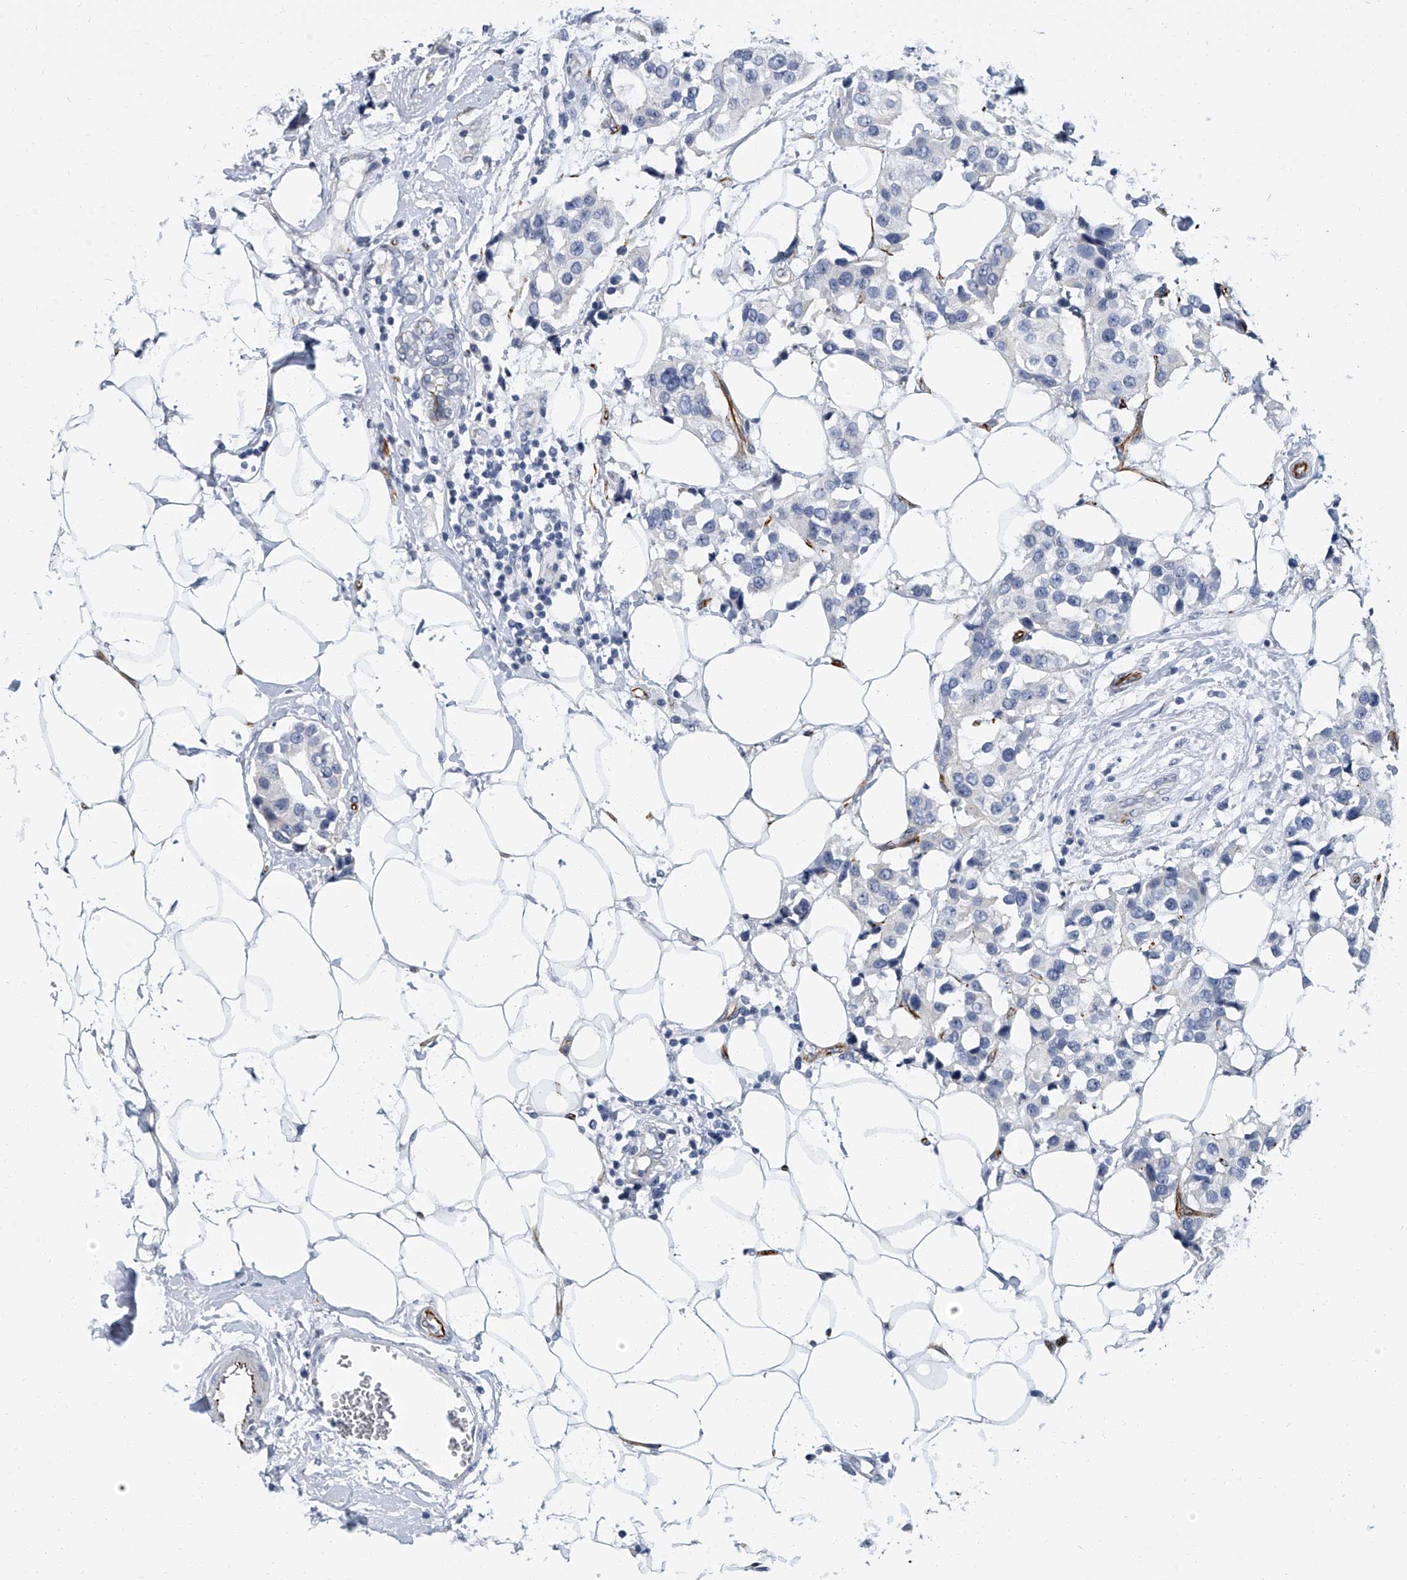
{"staining": {"intensity": "negative", "quantity": "none", "location": "none"}, "tissue": "breast cancer", "cell_type": "Tumor cells", "image_type": "cancer", "snomed": [{"axis": "morphology", "description": "Normal tissue, NOS"}, {"axis": "morphology", "description": "Duct carcinoma"}, {"axis": "topography", "description": "Breast"}], "caption": "An image of human breast cancer is negative for staining in tumor cells.", "gene": "KIRREL1", "patient": {"sex": "female", "age": 39}}